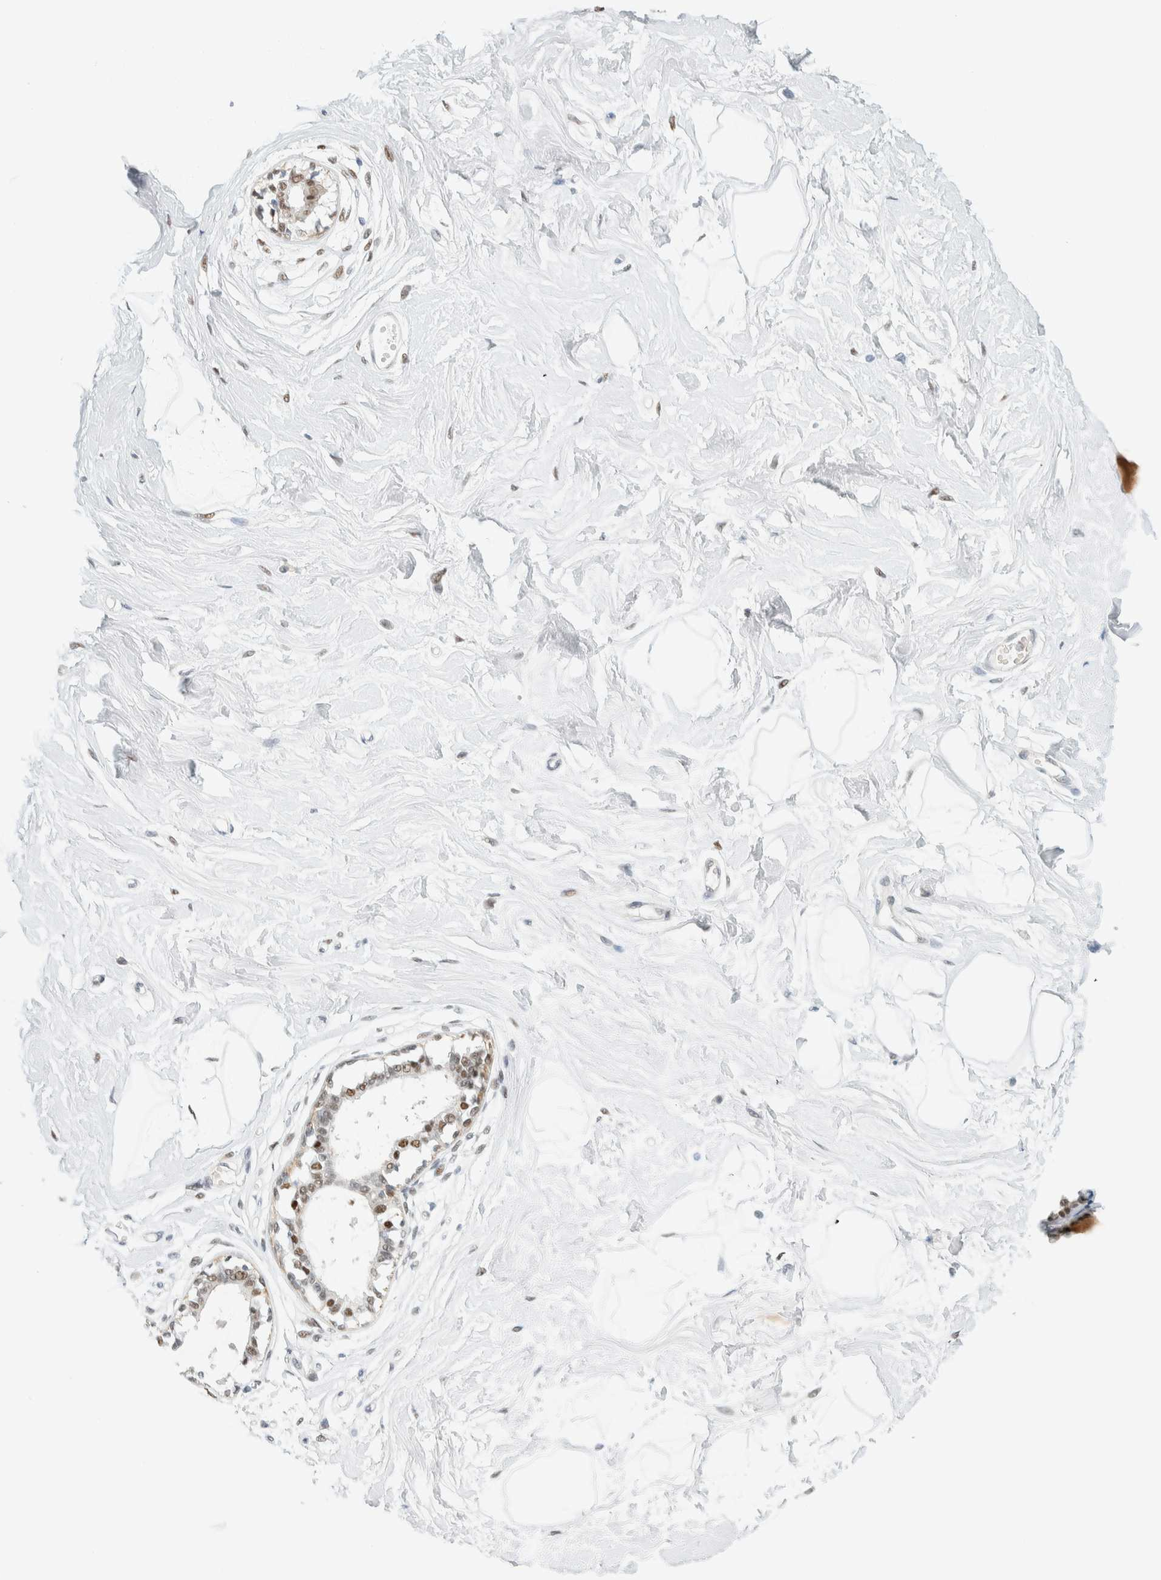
{"staining": {"intensity": "negative", "quantity": "none", "location": "none"}, "tissue": "breast", "cell_type": "Adipocytes", "image_type": "normal", "snomed": [{"axis": "morphology", "description": "Normal tissue, NOS"}, {"axis": "topography", "description": "Breast"}], "caption": "Adipocytes show no significant protein expression in normal breast. (Brightfield microscopy of DAB immunohistochemistry at high magnification).", "gene": "ZNF683", "patient": {"sex": "female", "age": 45}}